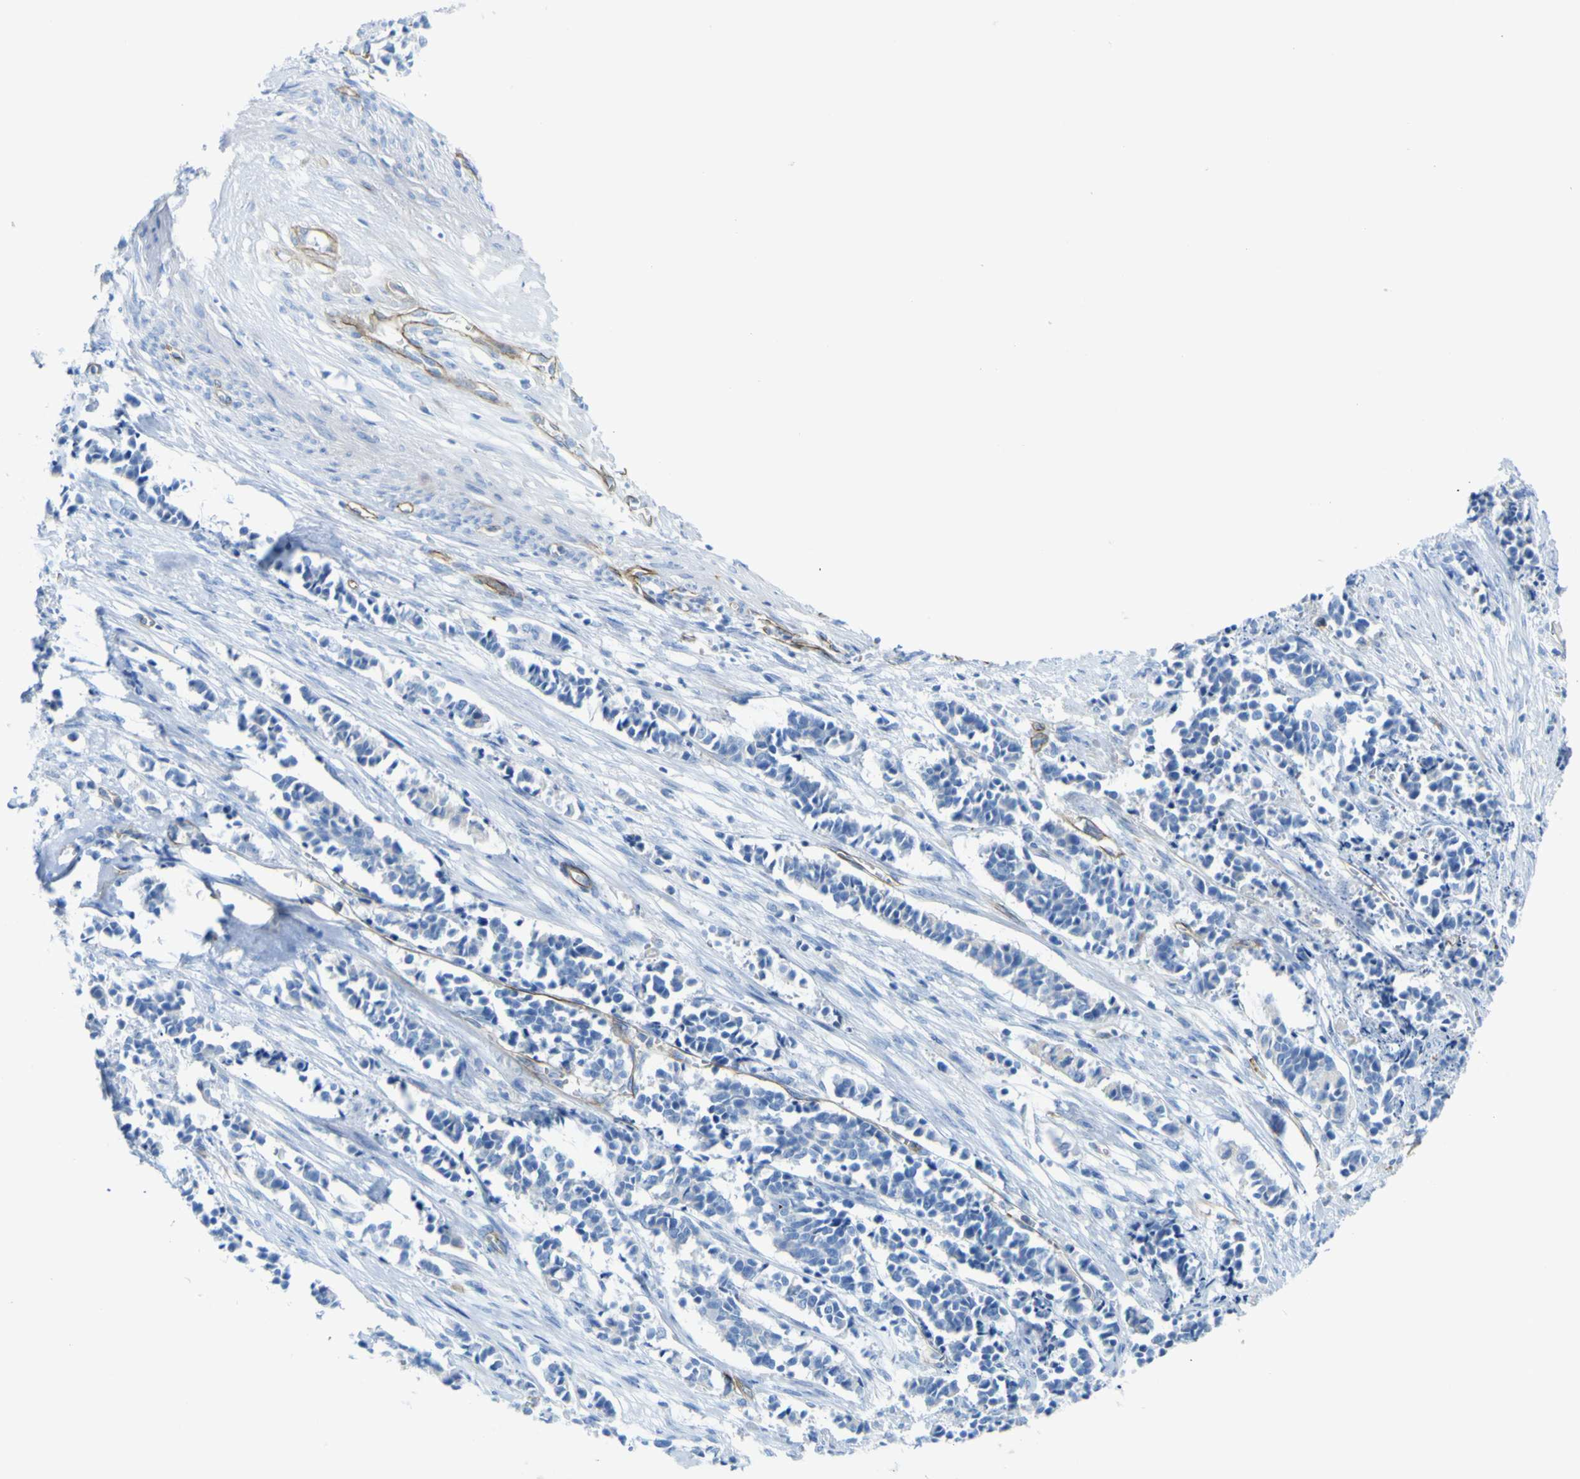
{"staining": {"intensity": "negative", "quantity": "none", "location": "none"}, "tissue": "cervical cancer", "cell_type": "Tumor cells", "image_type": "cancer", "snomed": [{"axis": "morphology", "description": "Normal tissue, NOS"}, {"axis": "morphology", "description": "Squamous cell carcinoma, NOS"}, {"axis": "topography", "description": "Cervix"}], "caption": "Cervical cancer was stained to show a protein in brown. There is no significant positivity in tumor cells. (Stains: DAB IHC with hematoxylin counter stain, Microscopy: brightfield microscopy at high magnification).", "gene": "CD93", "patient": {"sex": "female", "age": 35}}